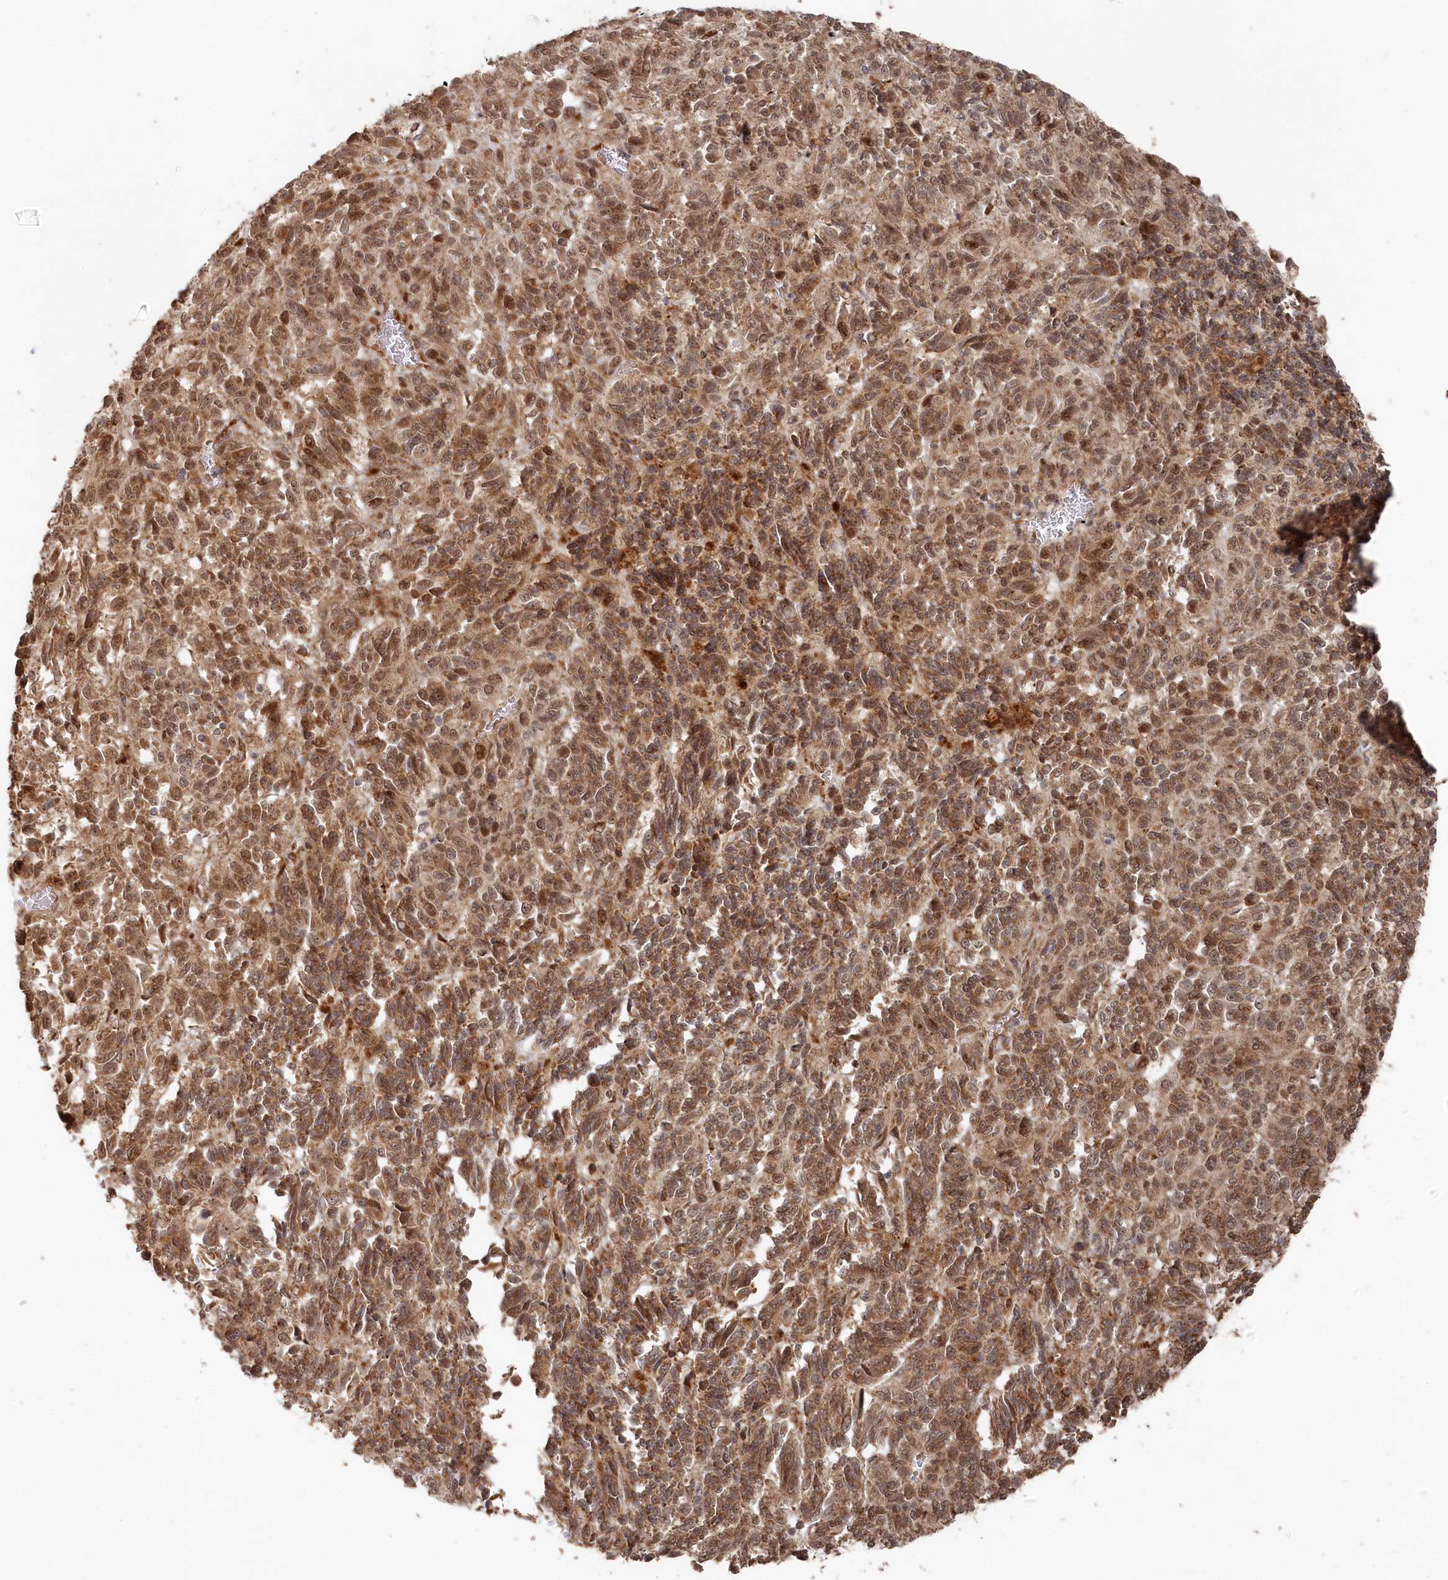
{"staining": {"intensity": "moderate", "quantity": ">75%", "location": "cytoplasmic/membranous,nuclear"}, "tissue": "melanoma", "cell_type": "Tumor cells", "image_type": "cancer", "snomed": [{"axis": "morphology", "description": "Malignant melanoma, Metastatic site"}, {"axis": "topography", "description": "Lung"}], "caption": "There is medium levels of moderate cytoplasmic/membranous and nuclear positivity in tumor cells of malignant melanoma (metastatic site), as demonstrated by immunohistochemical staining (brown color).", "gene": "POLR3A", "patient": {"sex": "male", "age": 64}}